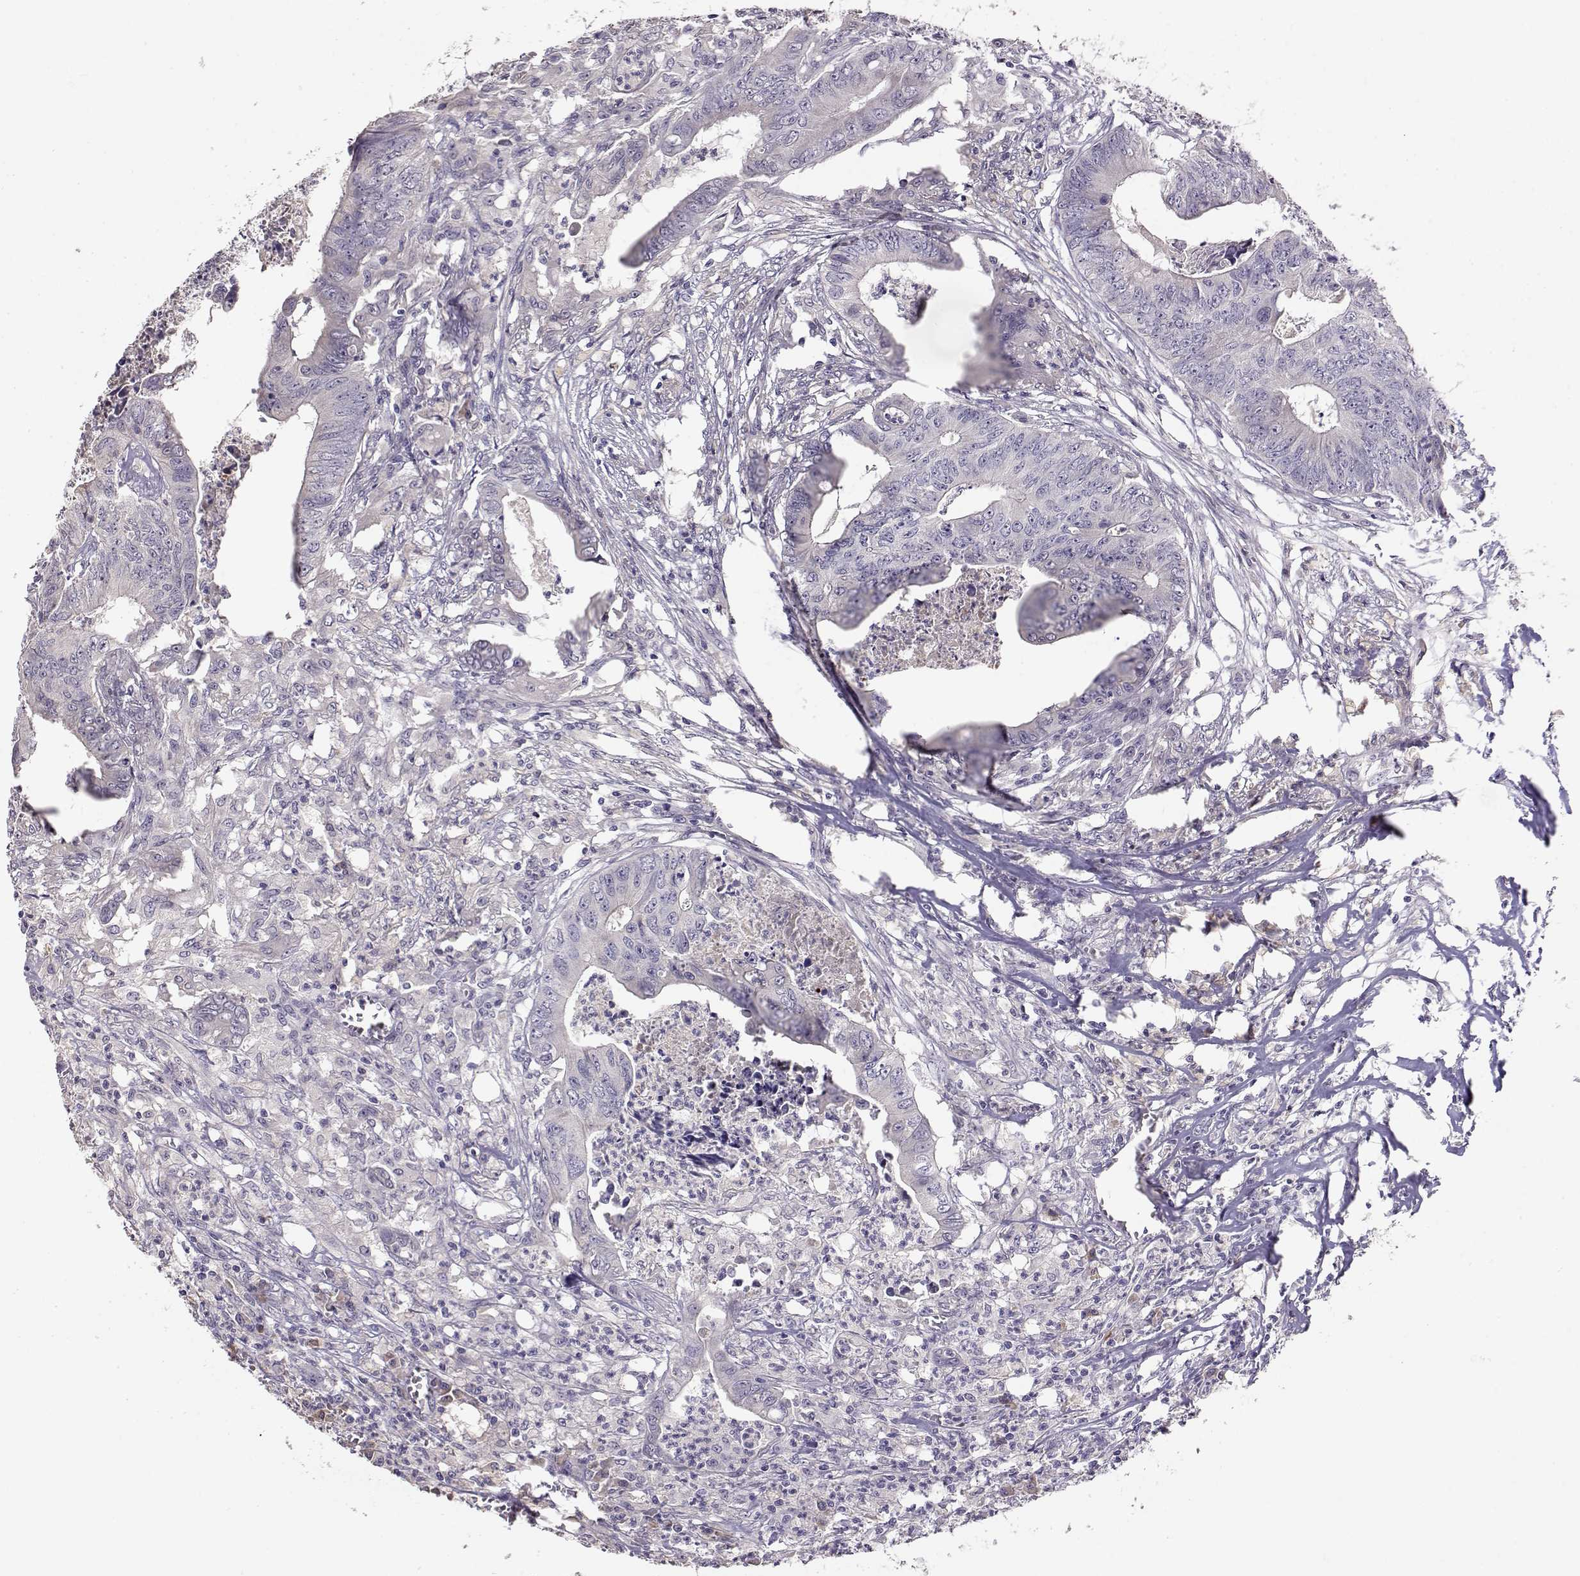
{"staining": {"intensity": "negative", "quantity": "none", "location": "none"}, "tissue": "colorectal cancer", "cell_type": "Tumor cells", "image_type": "cancer", "snomed": [{"axis": "morphology", "description": "Adenocarcinoma, NOS"}, {"axis": "topography", "description": "Colon"}], "caption": "An immunohistochemistry micrograph of colorectal cancer is shown. There is no staining in tumor cells of colorectal cancer.", "gene": "TACR1", "patient": {"sex": "male", "age": 84}}